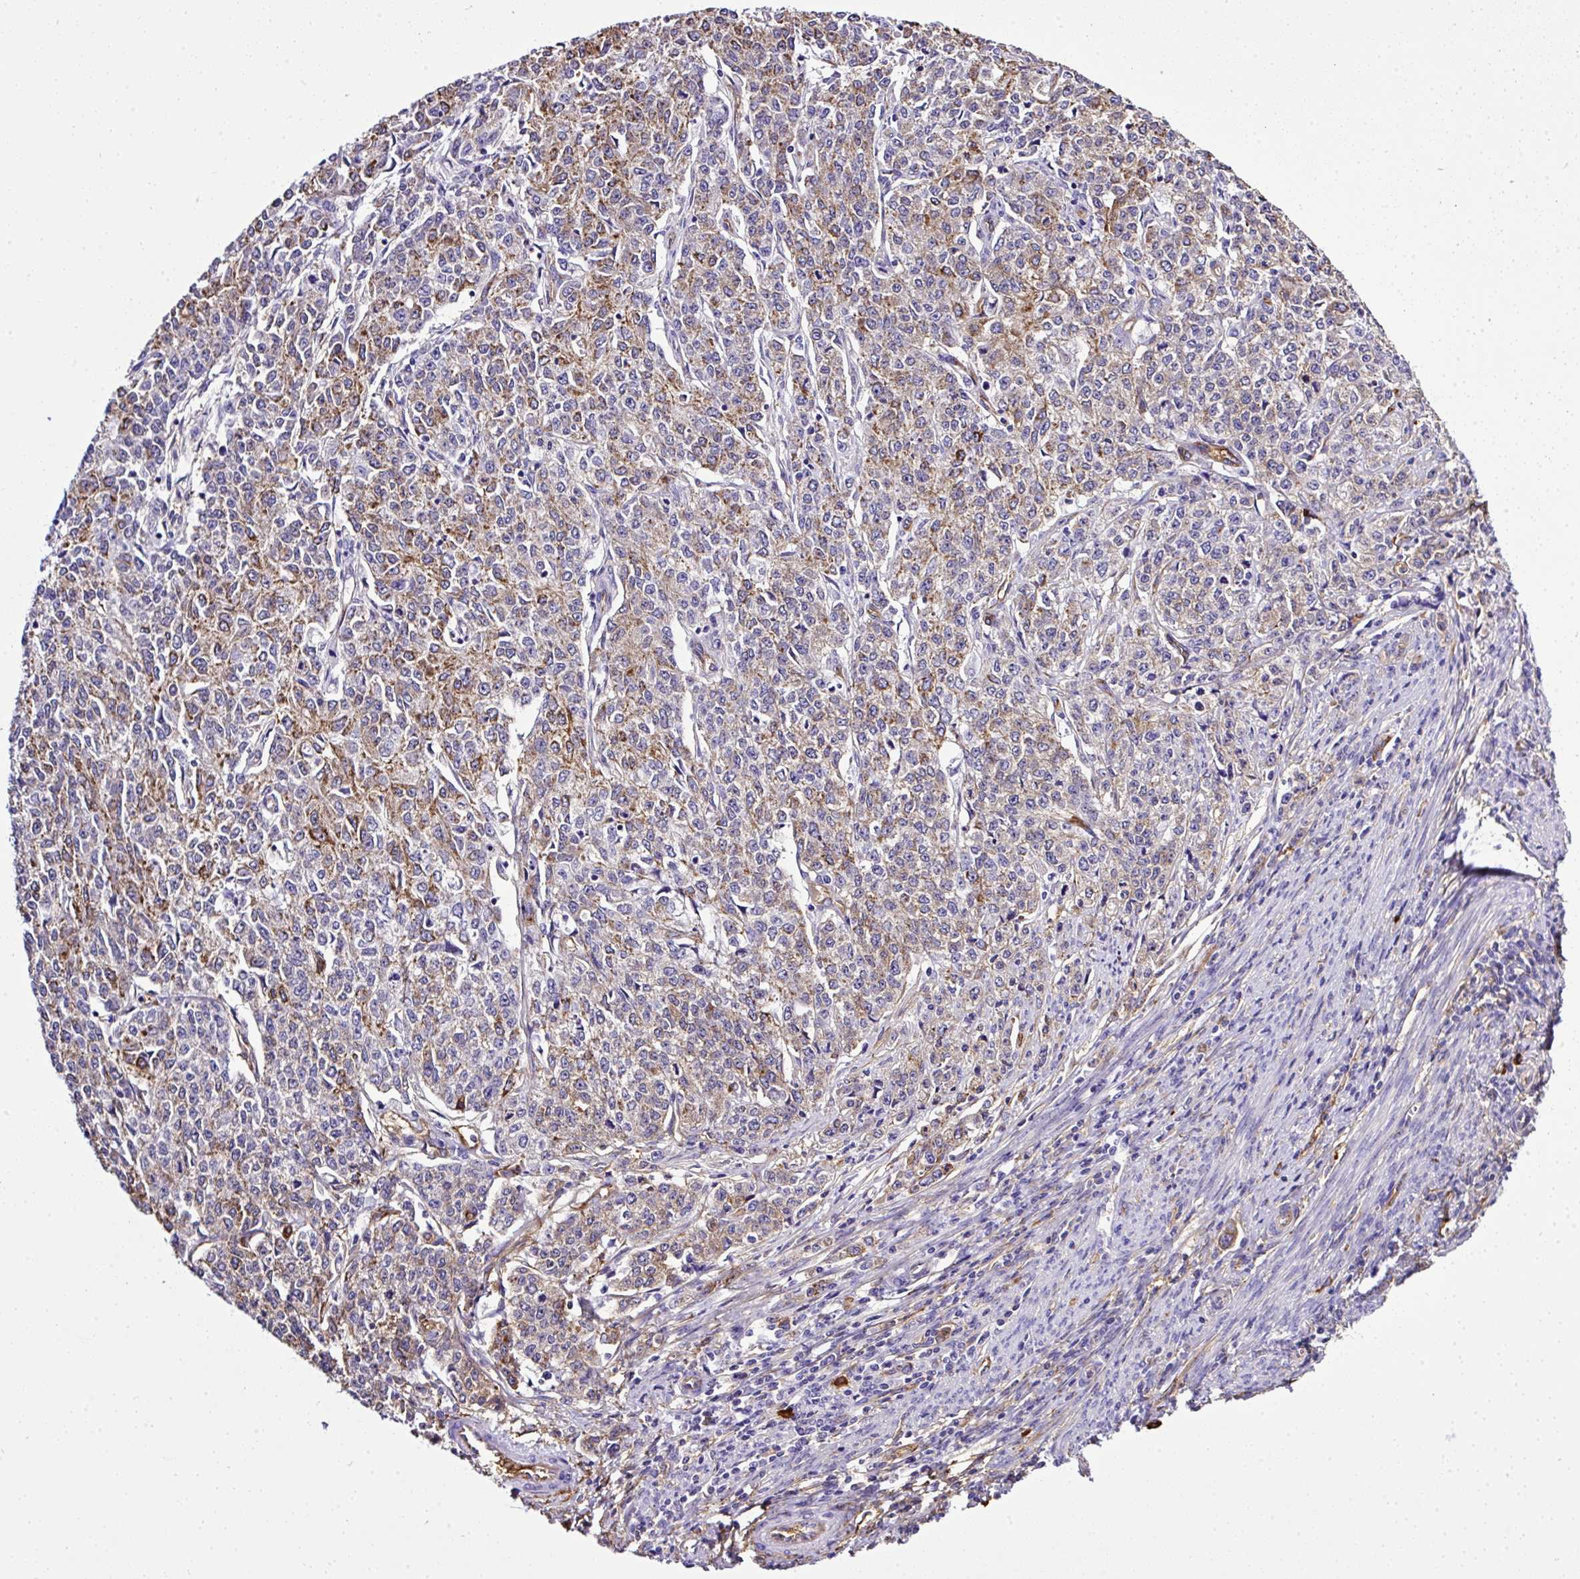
{"staining": {"intensity": "weak", "quantity": "<25%", "location": "cytoplasmic/membranous"}, "tissue": "endometrial cancer", "cell_type": "Tumor cells", "image_type": "cancer", "snomed": [{"axis": "morphology", "description": "Adenocarcinoma, NOS"}, {"axis": "topography", "description": "Endometrium"}], "caption": "An immunohistochemistry photomicrograph of endometrial cancer (adenocarcinoma) is shown. There is no staining in tumor cells of endometrial cancer (adenocarcinoma).", "gene": "MAGEB5", "patient": {"sex": "female", "age": 50}}